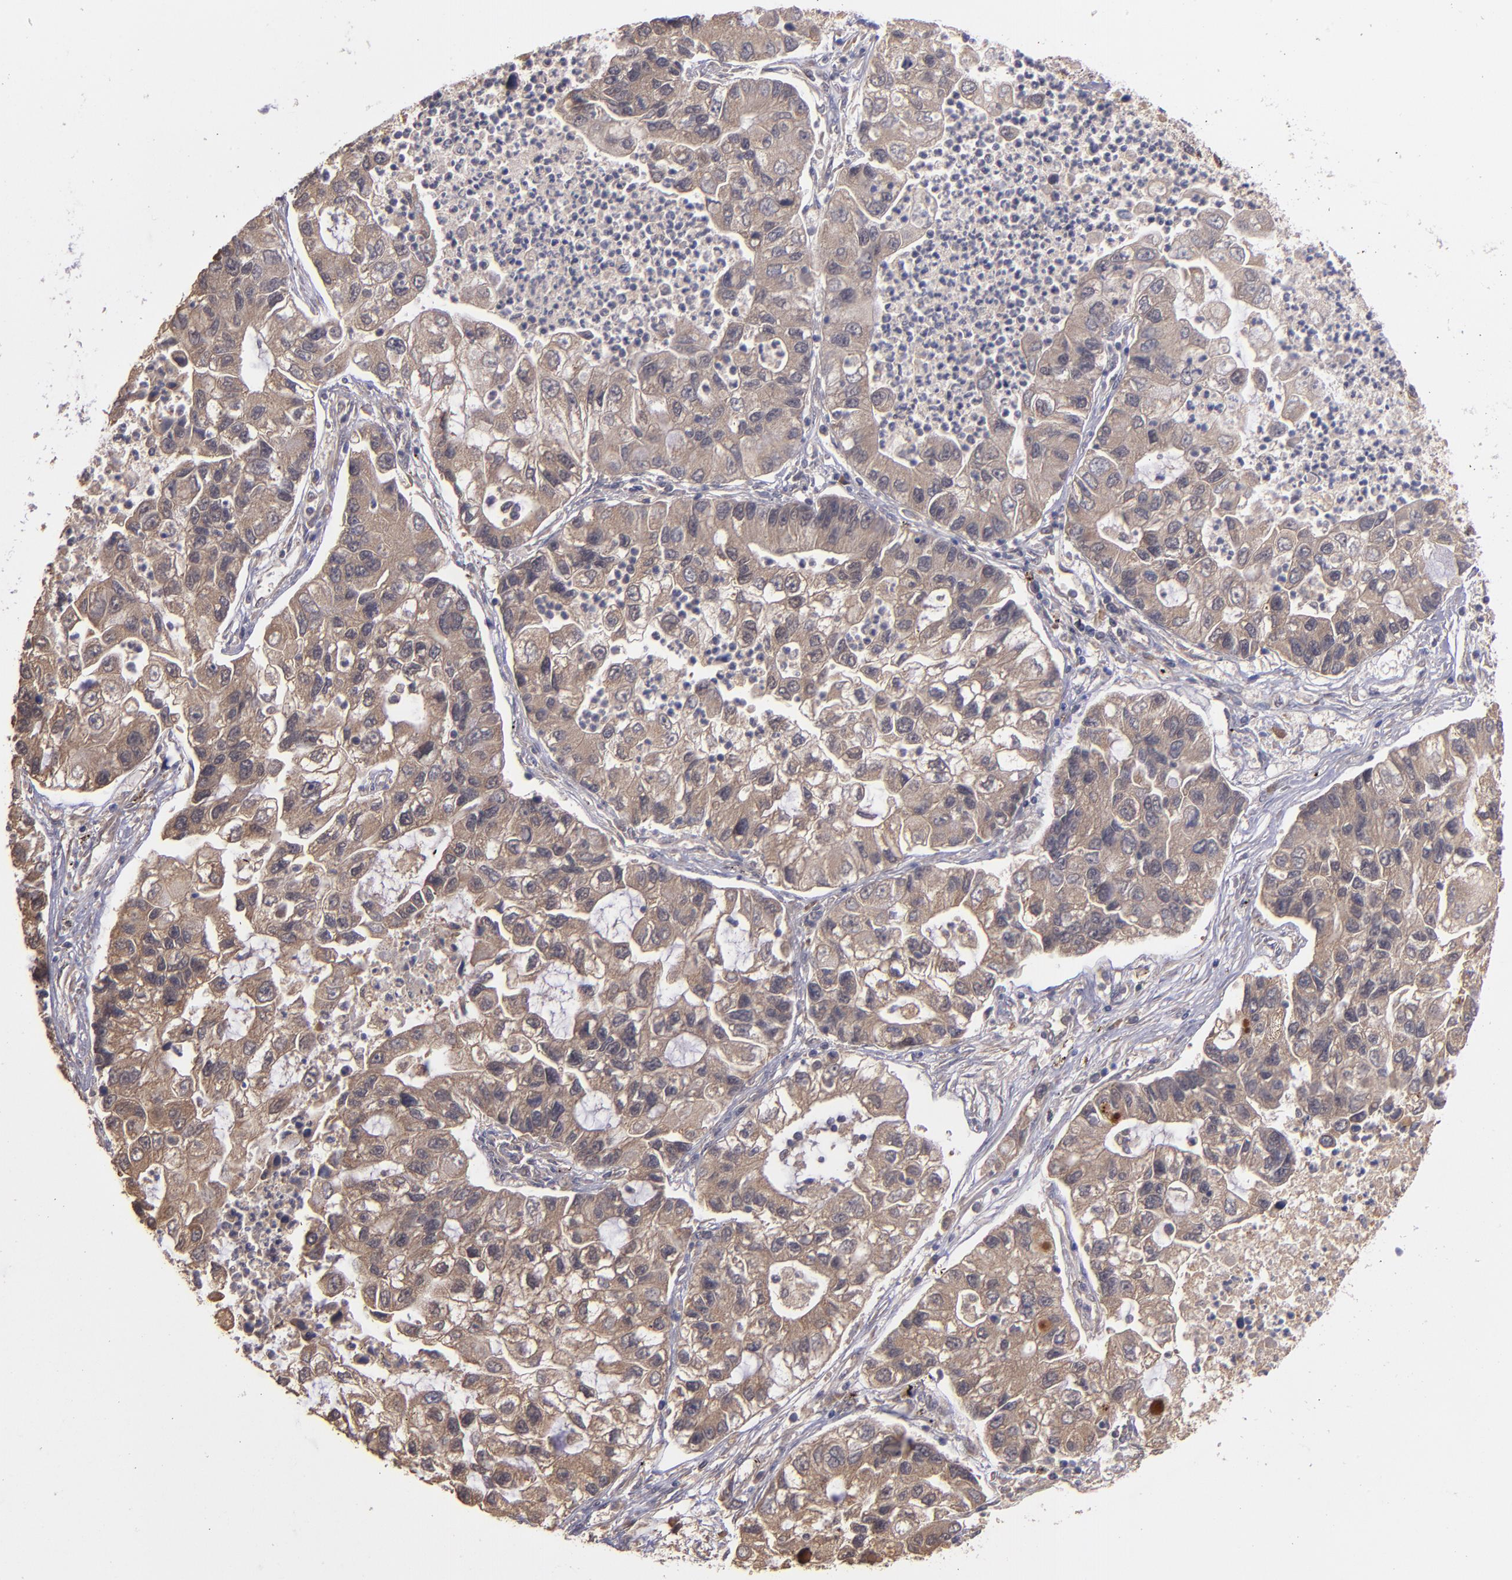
{"staining": {"intensity": "moderate", "quantity": ">75%", "location": "cytoplasmic/membranous"}, "tissue": "lung cancer", "cell_type": "Tumor cells", "image_type": "cancer", "snomed": [{"axis": "morphology", "description": "Adenocarcinoma, NOS"}, {"axis": "topography", "description": "Lung"}], "caption": "Immunohistochemistry (IHC) photomicrograph of human lung cancer (adenocarcinoma) stained for a protein (brown), which demonstrates medium levels of moderate cytoplasmic/membranous staining in about >75% of tumor cells.", "gene": "ABHD12B", "patient": {"sex": "female", "age": 51}}